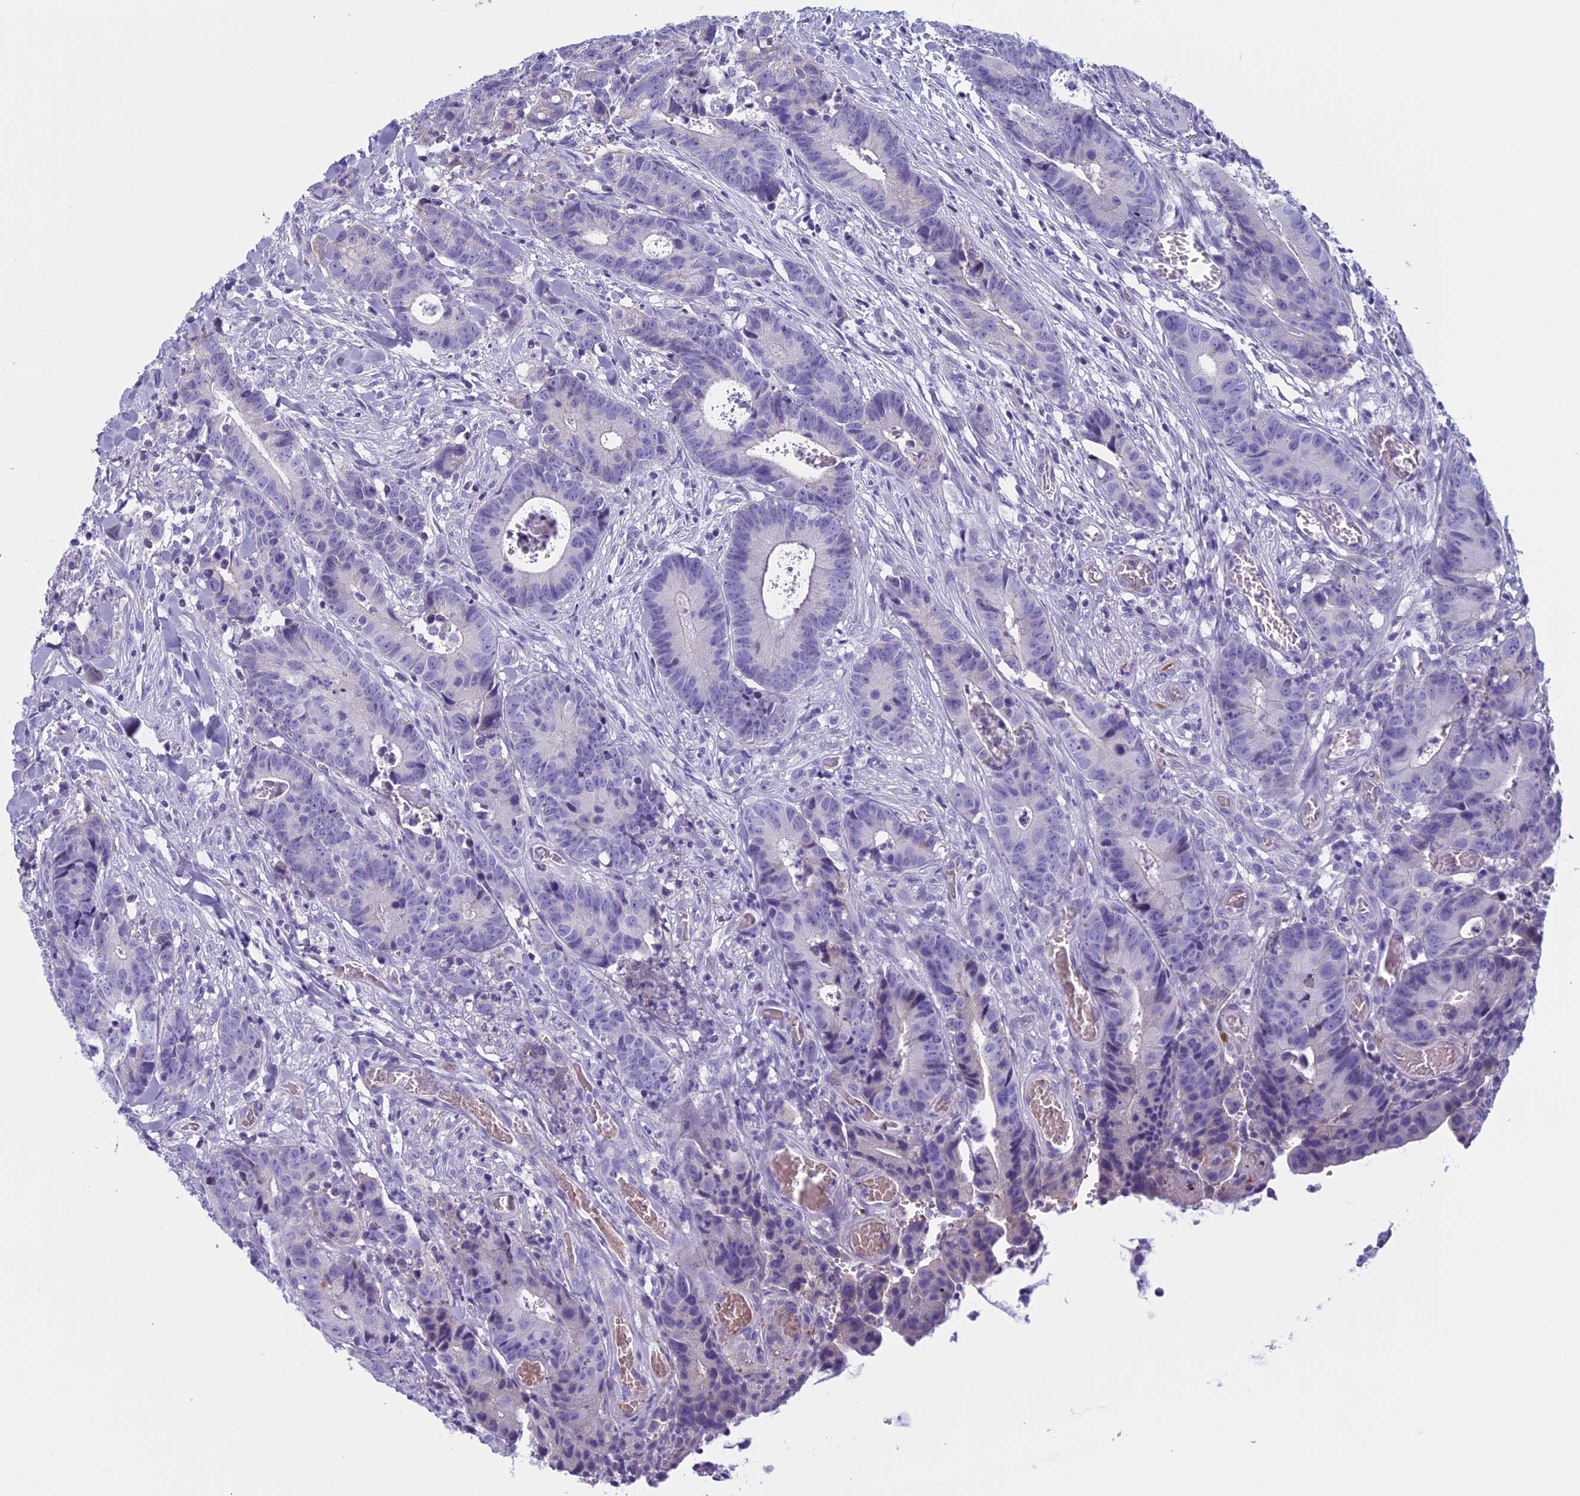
{"staining": {"intensity": "negative", "quantity": "none", "location": "none"}, "tissue": "colorectal cancer", "cell_type": "Tumor cells", "image_type": "cancer", "snomed": [{"axis": "morphology", "description": "Adenocarcinoma, NOS"}, {"axis": "topography", "description": "Colon"}], "caption": "Protein analysis of colorectal cancer displays no significant positivity in tumor cells. The staining was performed using DAB to visualize the protein expression in brown, while the nuclei were stained in blue with hematoxylin (Magnification: 20x).", "gene": "ANGPTL2", "patient": {"sex": "female", "age": 57}}